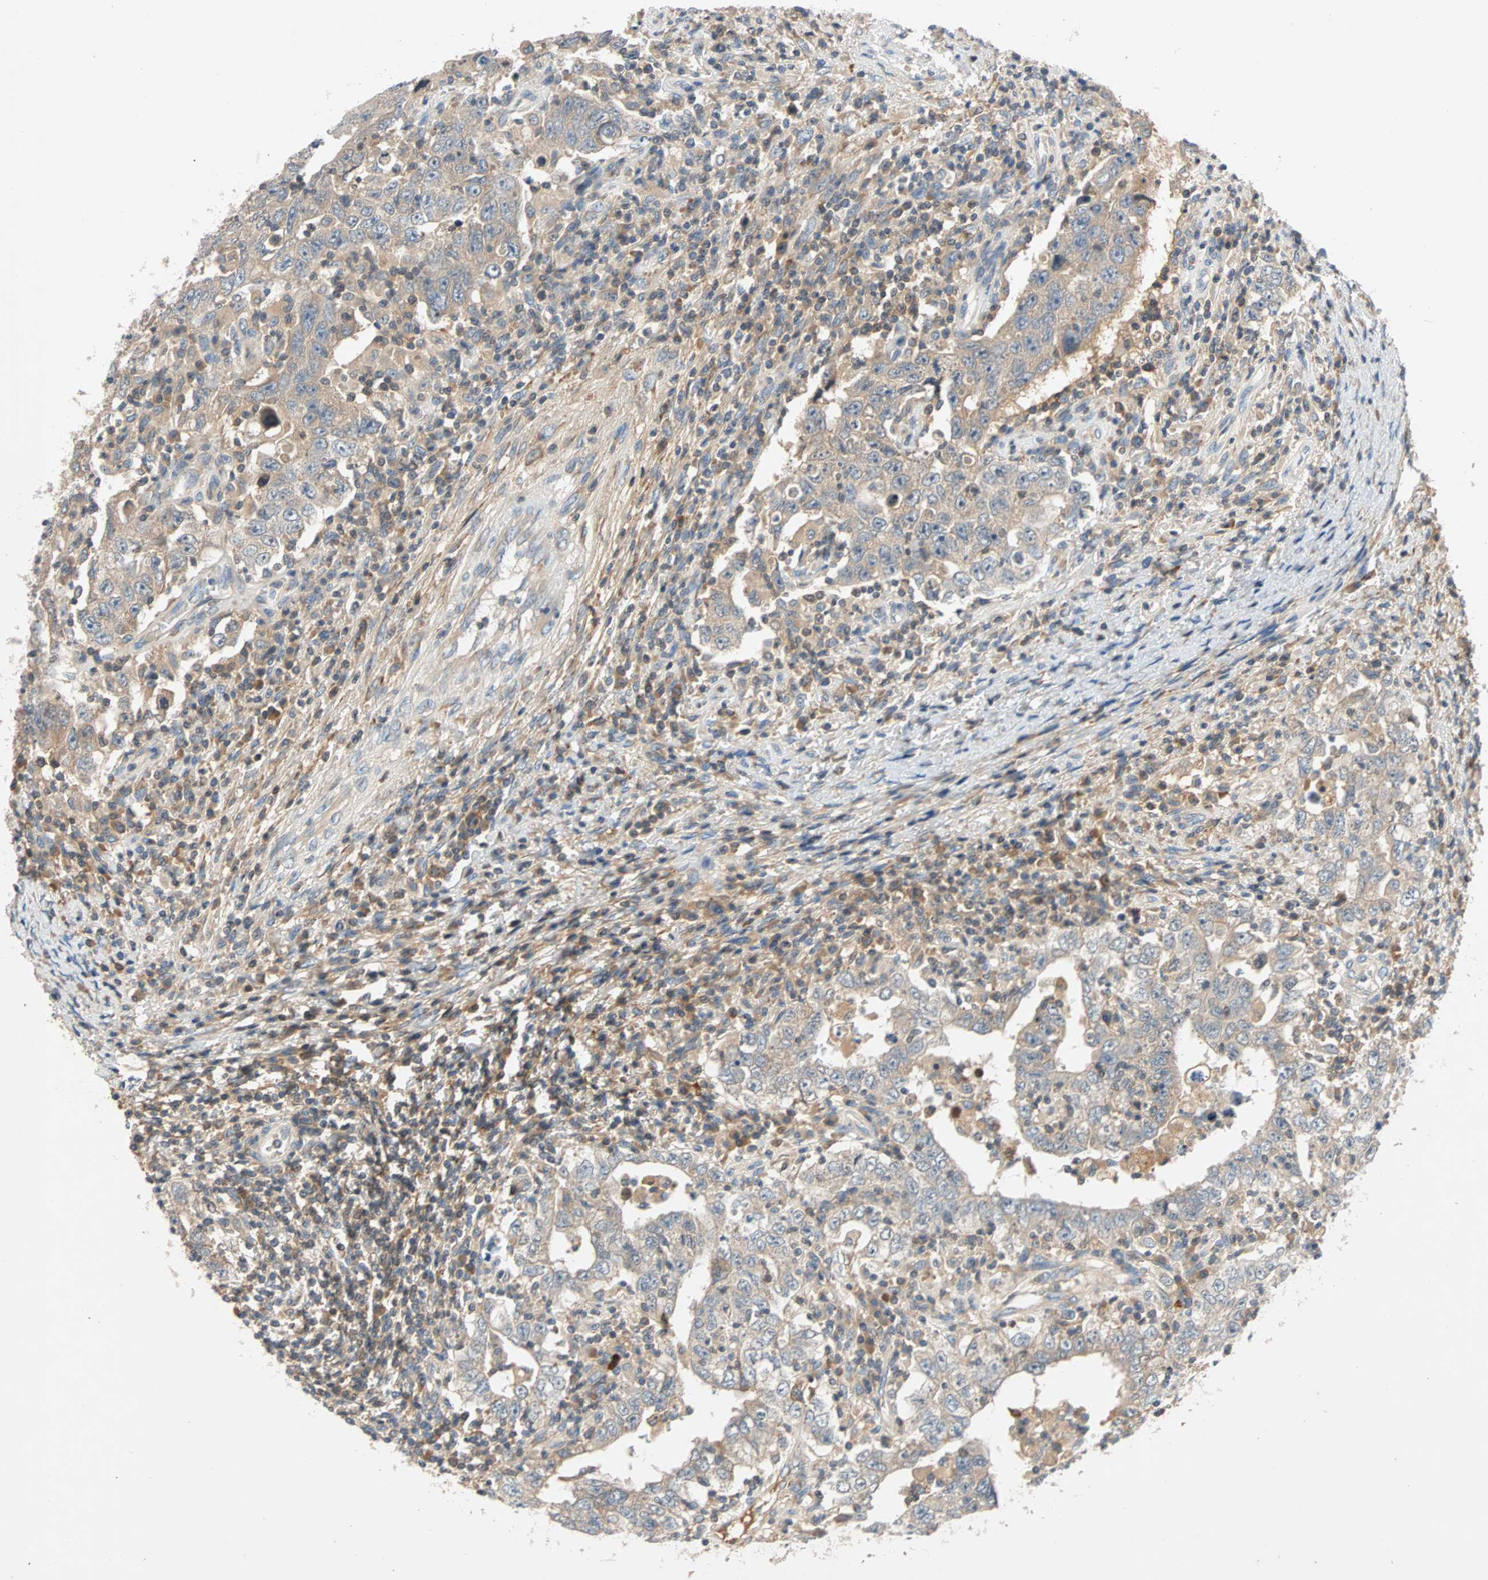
{"staining": {"intensity": "moderate", "quantity": "25%-75%", "location": "cytoplasmic/membranous"}, "tissue": "testis cancer", "cell_type": "Tumor cells", "image_type": "cancer", "snomed": [{"axis": "morphology", "description": "Carcinoma, Embryonal, NOS"}, {"axis": "topography", "description": "Testis"}], "caption": "The image exhibits staining of embryonal carcinoma (testis), revealing moderate cytoplasmic/membranous protein positivity (brown color) within tumor cells.", "gene": "MAP4K1", "patient": {"sex": "male", "age": 26}}